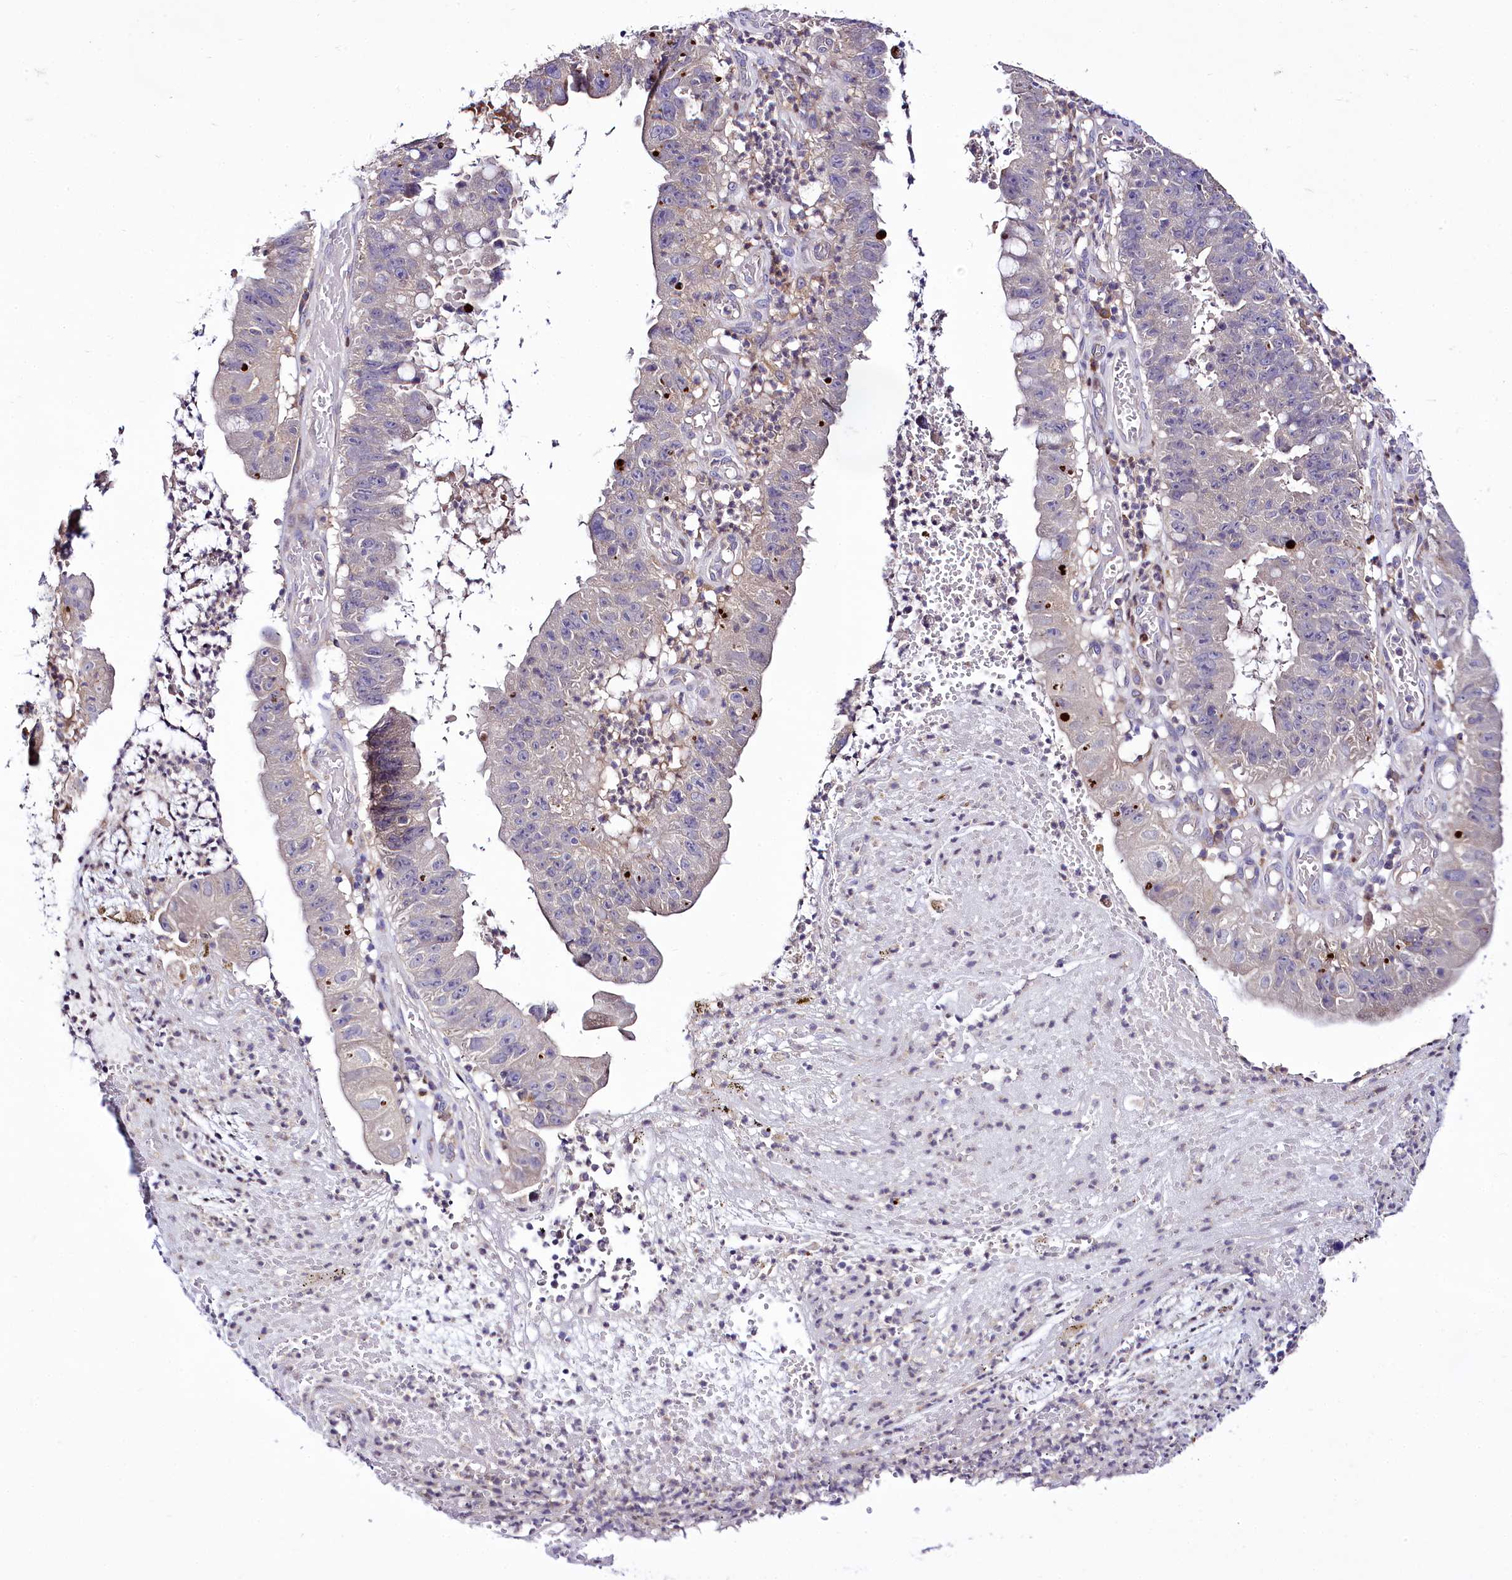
{"staining": {"intensity": "negative", "quantity": "none", "location": "none"}, "tissue": "stomach cancer", "cell_type": "Tumor cells", "image_type": "cancer", "snomed": [{"axis": "morphology", "description": "Adenocarcinoma, NOS"}, {"axis": "topography", "description": "Stomach"}], "caption": "Human stomach adenocarcinoma stained for a protein using IHC demonstrates no expression in tumor cells.", "gene": "ZC3H12C", "patient": {"sex": "male", "age": 59}}